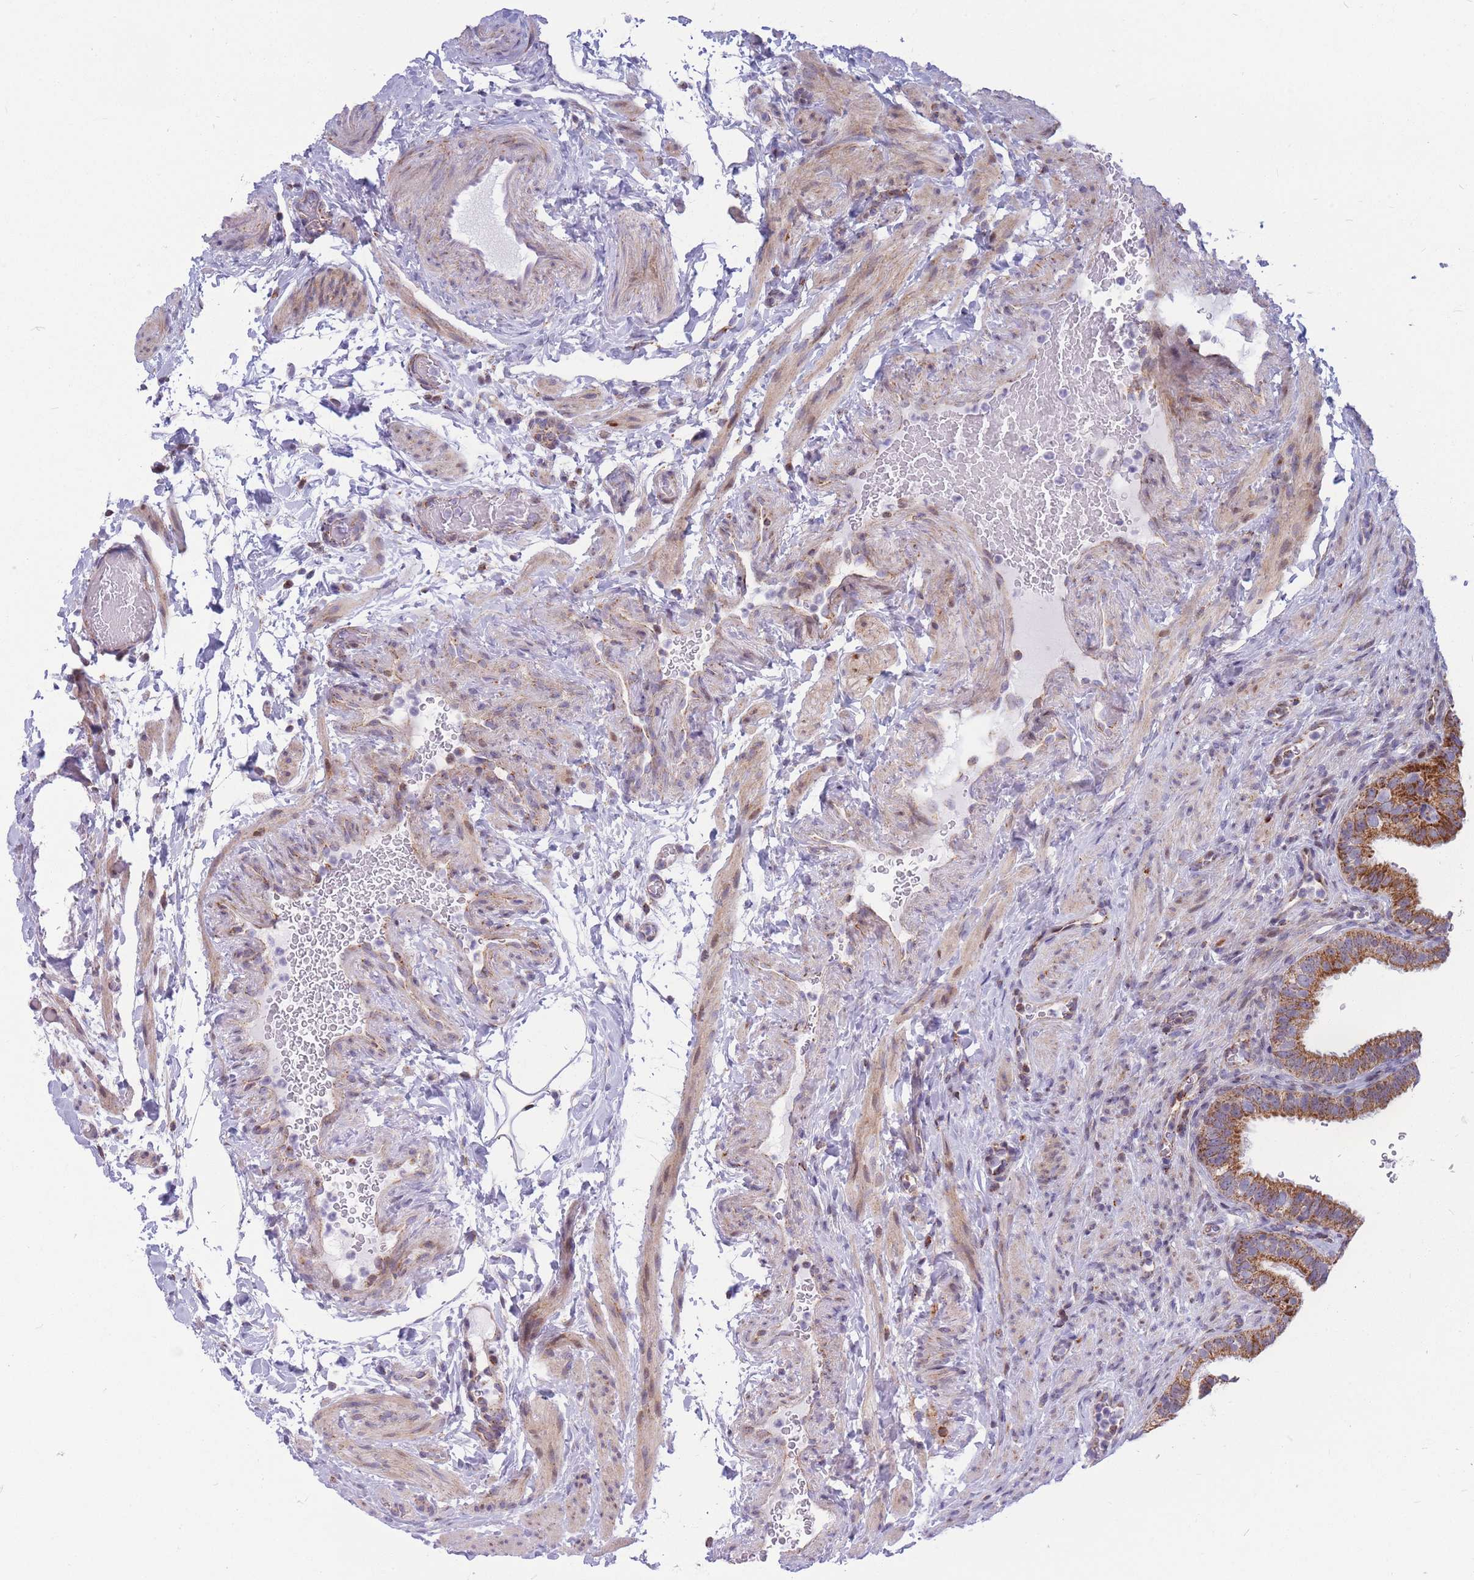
{"staining": {"intensity": "moderate", "quantity": ">75%", "location": "cytoplasmic/membranous"}, "tissue": "fallopian tube", "cell_type": "Glandular cells", "image_type": "normal", "snomed": [{"axis": "morphology", "description": "Normal tissue, NOS"}, {"axis": "topography", "description": "Fallopian tube"}], "caption": "IHC of benign fallopian tube reveals medium levels of moderate cytoplasmic/membranous positivity in about >75% of glandular cells.", "gene": "HSPE1", "patient": {"sex": "female", "age": 41}}